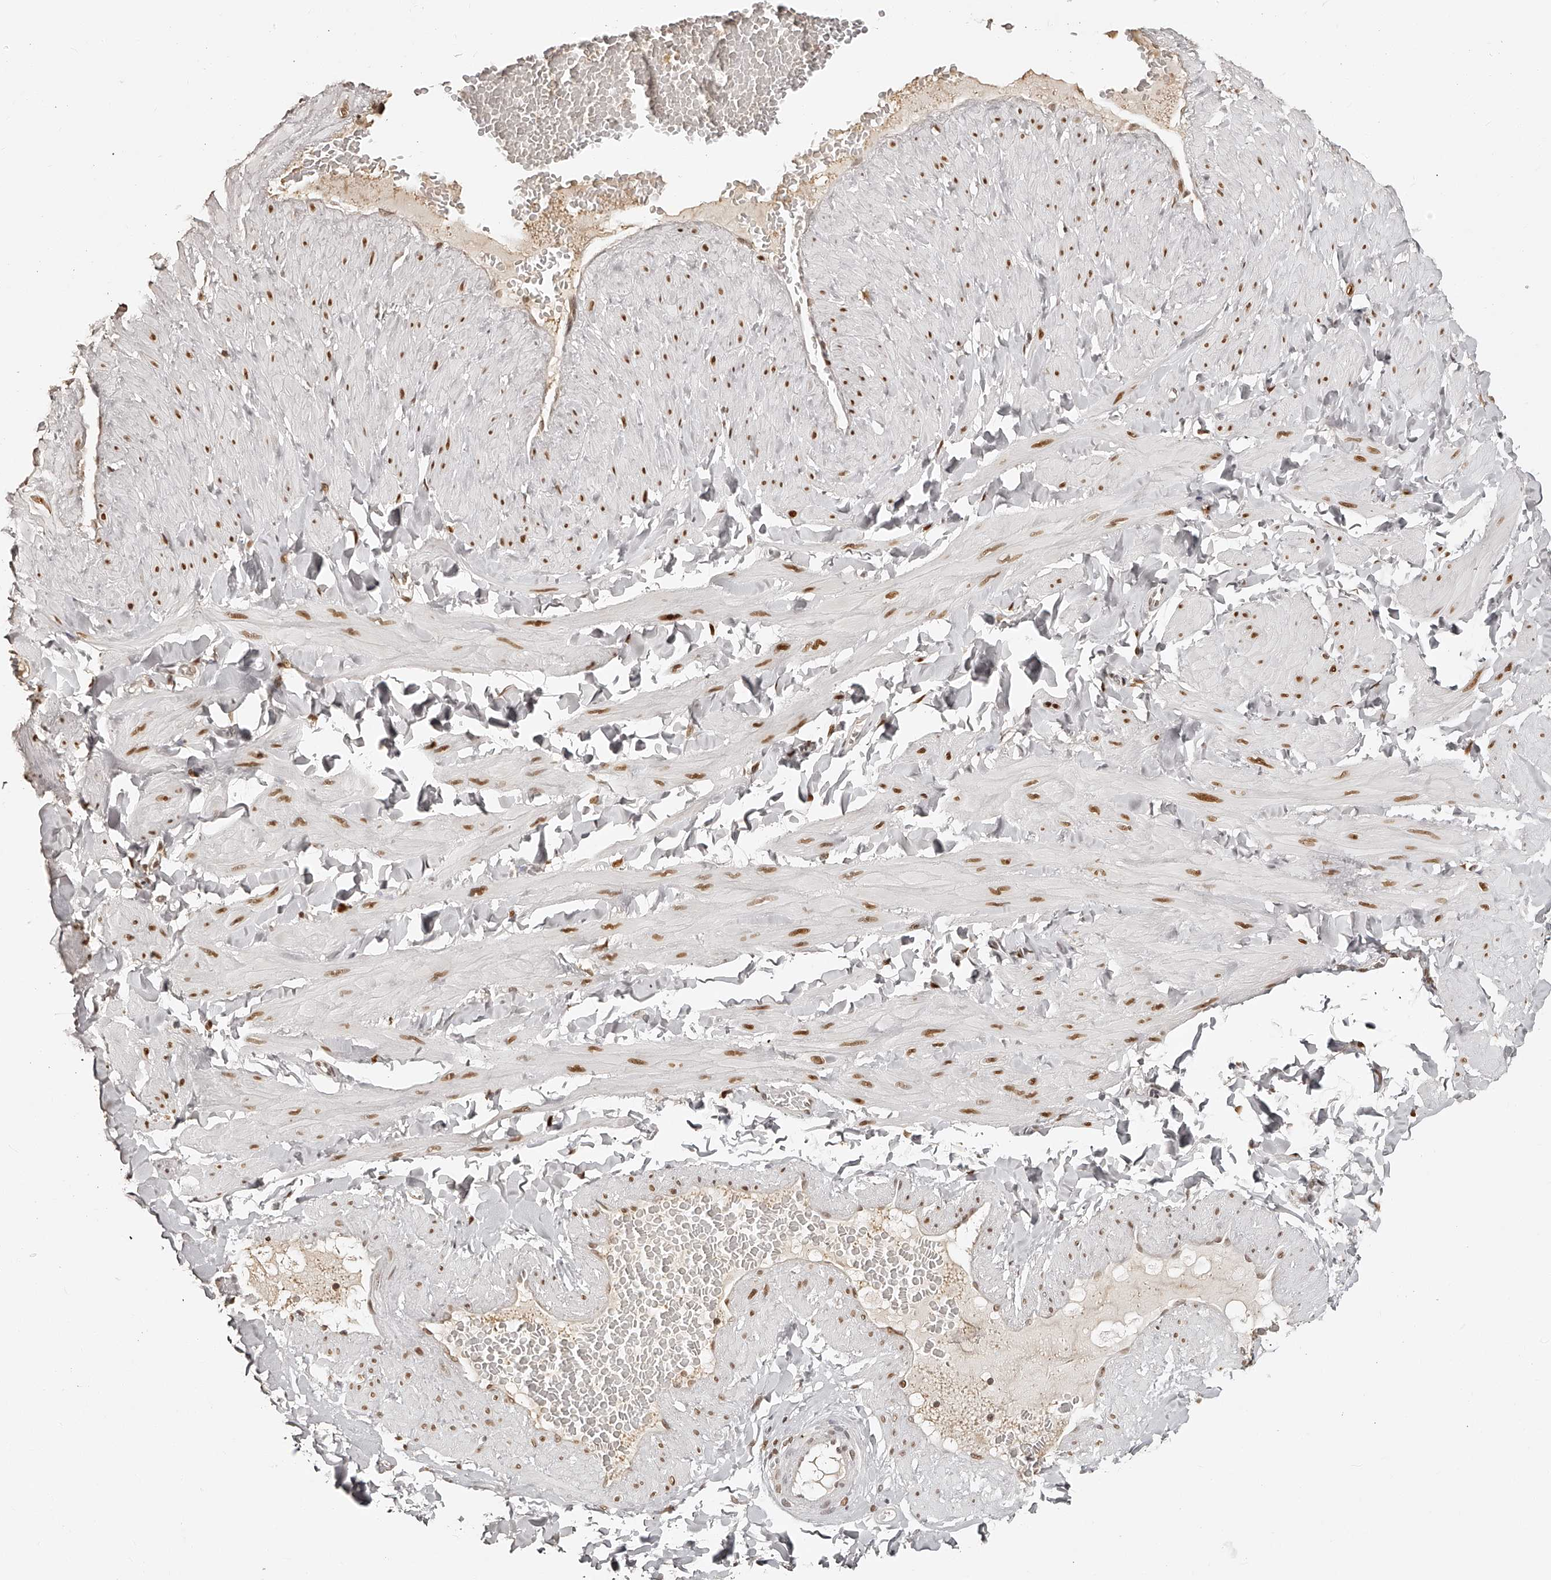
{"staining": {"intensity": "weak", "quantity": "25%-75%", "location": "cytoplasmic/membranous"}, "tissue": "adipose tissue", "cell_type": "Adipocytes", "image_type": "normal", "snomed": [{"axis": "morphology", "description": "Normal tissue, NOS"}, {"axis": "topography", "description": "Adipose tissue"}, {"axis": "topography", "description": "Vascular tissue"}, {"axis": "topography", "description": "Peripheral nerve tissue"}], "caption": "This image displays immunohistochemistry staining of unremarkable adipose tissue, with low weak cytoplasmic/membranous staining in about 25%-75% of adipocytes.", "gene": "ZNF503", "patient": {"sex": "male", "age": 25}}